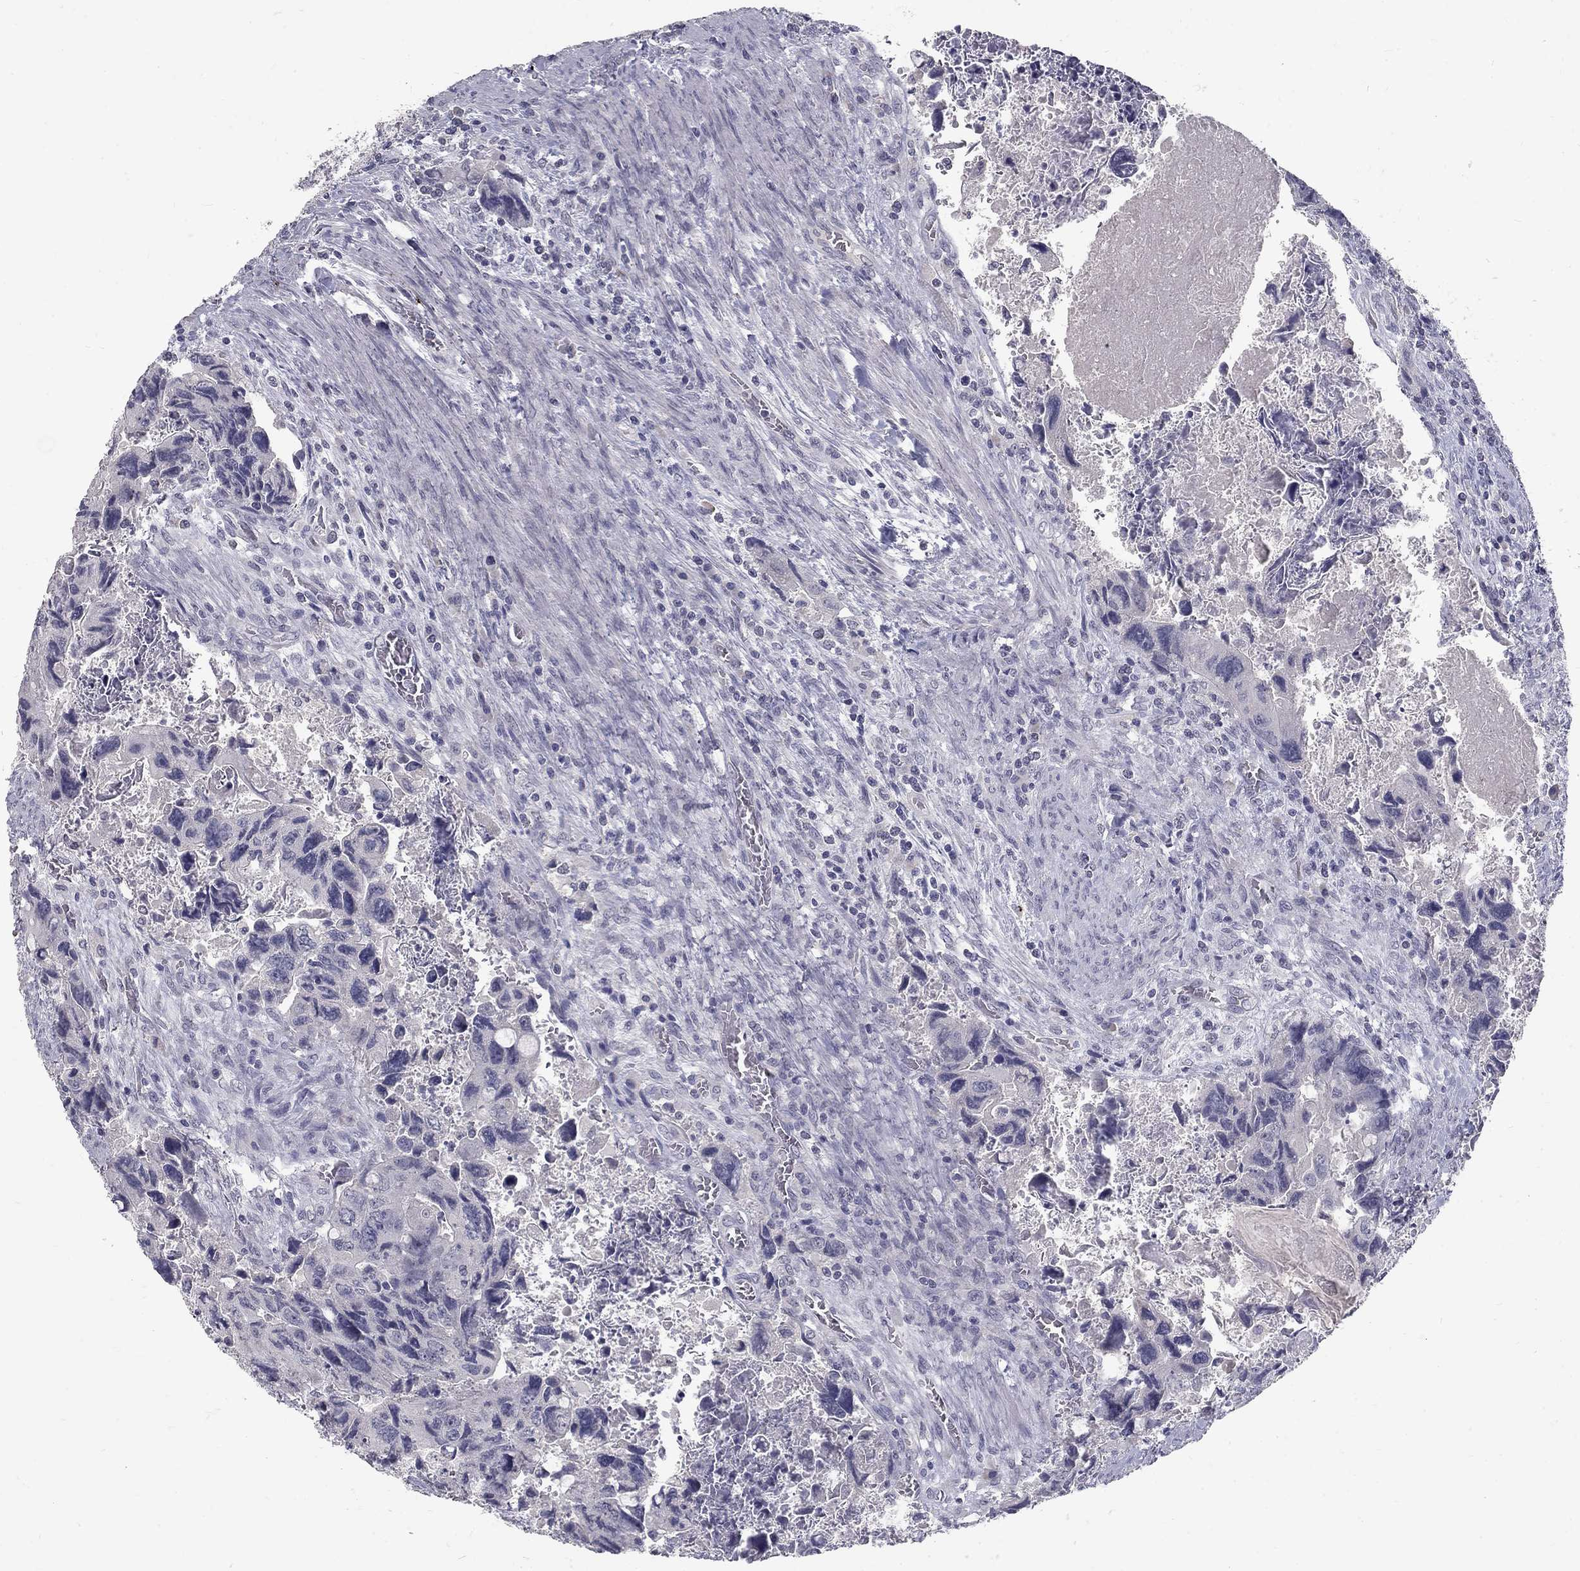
{"staining": {"intensity": "negative", "quantity": "none", "location": "none"}, "tissue": "colorectal cancer", "cell_type": "Tumor cells", "image_type": "cancer", "snomed": [{"axis": "morphology", "description": "Adenocarcinoma, NOS"}, {"axis": "topography", "description": "Rectum"}], "caption": "Immunohistochemical staining of human colorectal adenocarcinoma exhibits no significant expression in tumor cells.", "gene": "NOS1", "patient": {"sex": "male", "age": 62}}